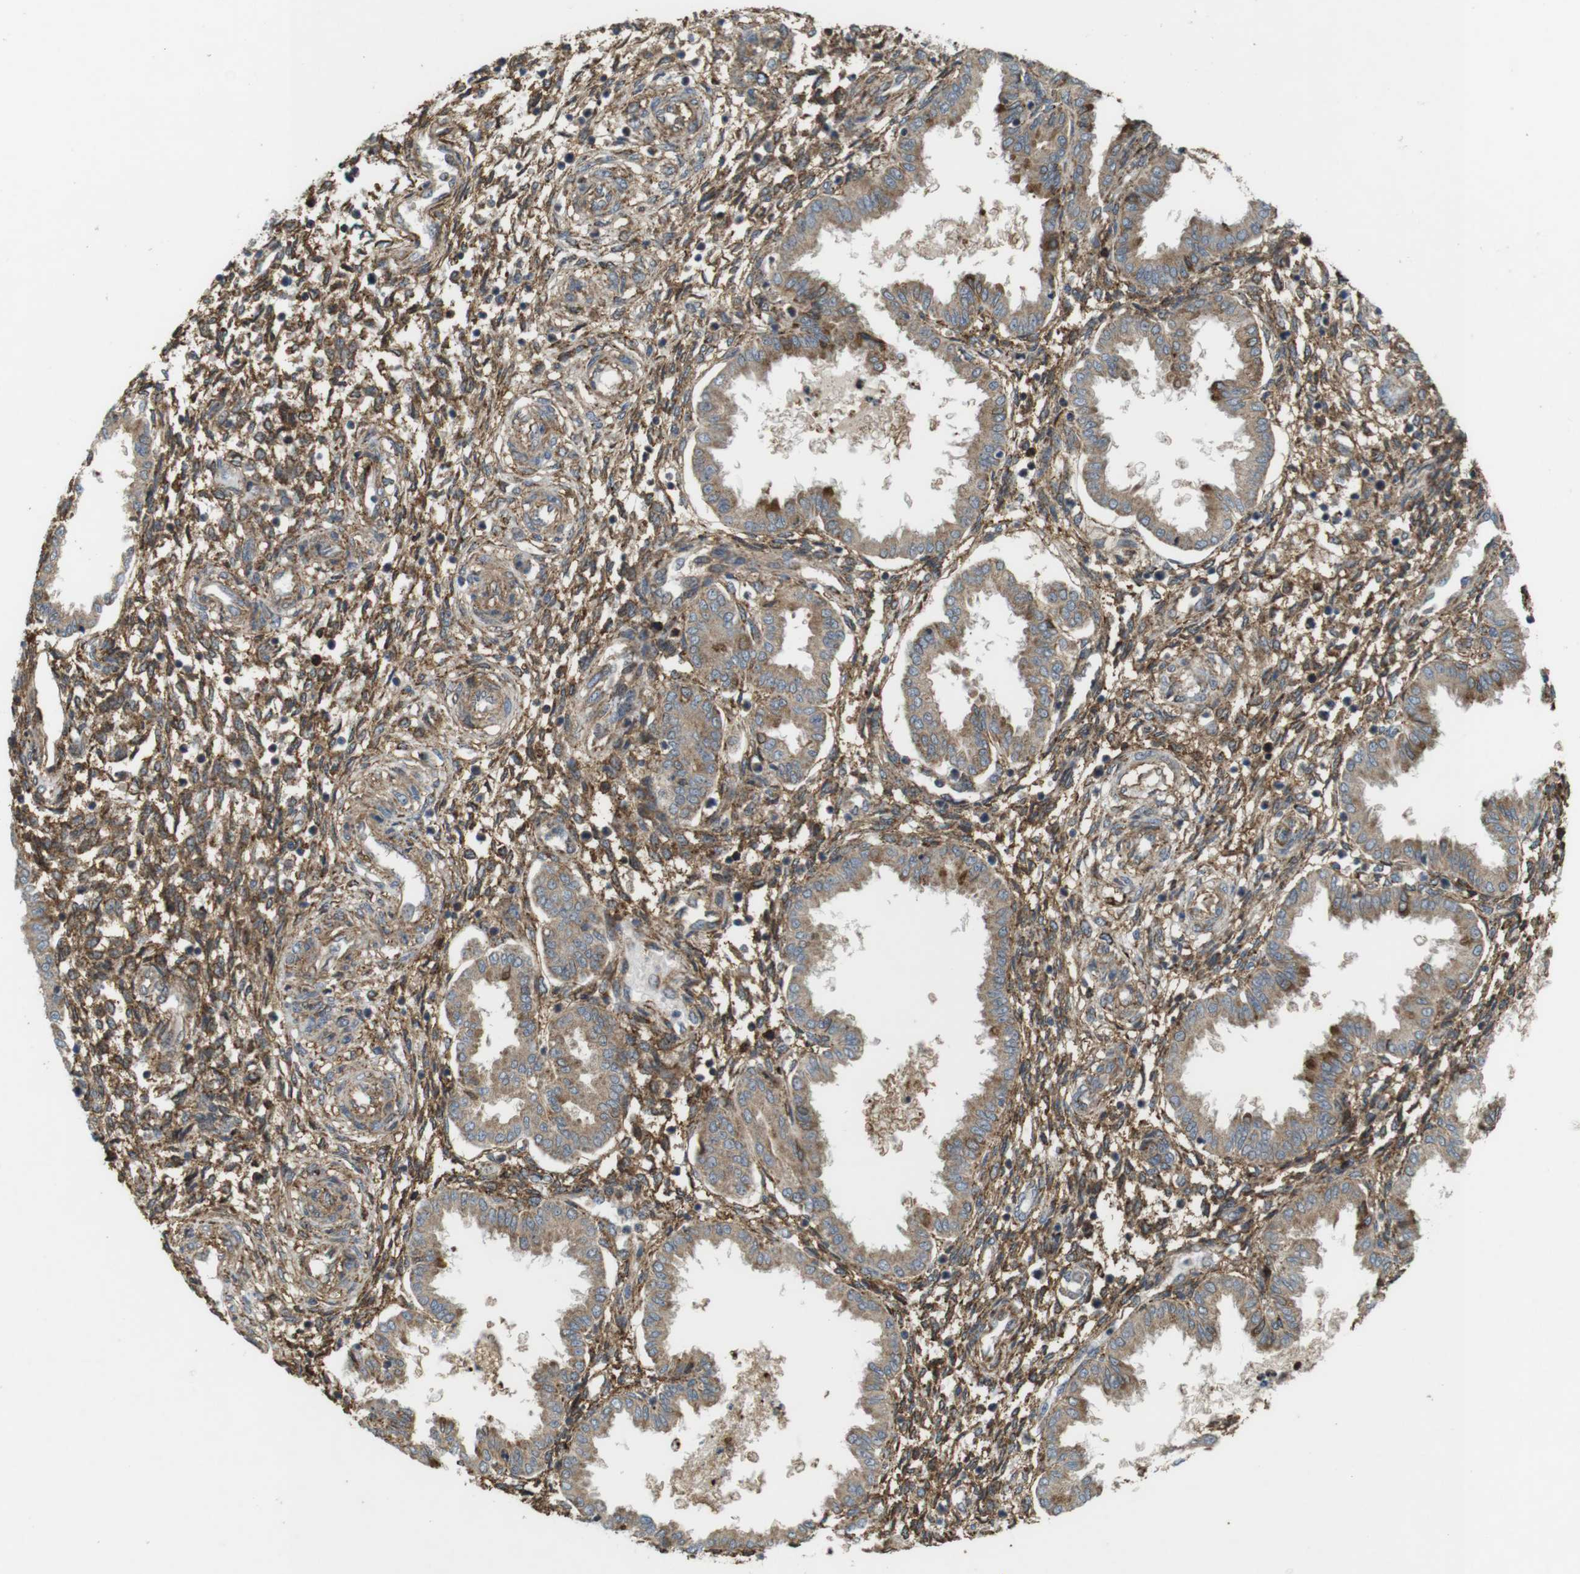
{"staining": {"intensity": "moderate", "quantity": ">75%", "location": "cytoplasmic/membranous"}, "tissue": "endometrium", "cell_type": "Cells in endometrial stroma", "image_type": "normal", "snomed": [{"axis": "morphology", "description": "Normal tissue, NOS"}, {"axis": "topography", "description": "Endometrium"}], "caption": "Protein analysis of benign endometrium exhibits moderate cytoplasmic/membranous positivity in about >75% of cells in endometrial stroma. Immunohistochemistry stains the protein in brown and the nuclei are stained blue.", "gene": "DDAH2", "patient": {"sex": "female", "age": 33}}